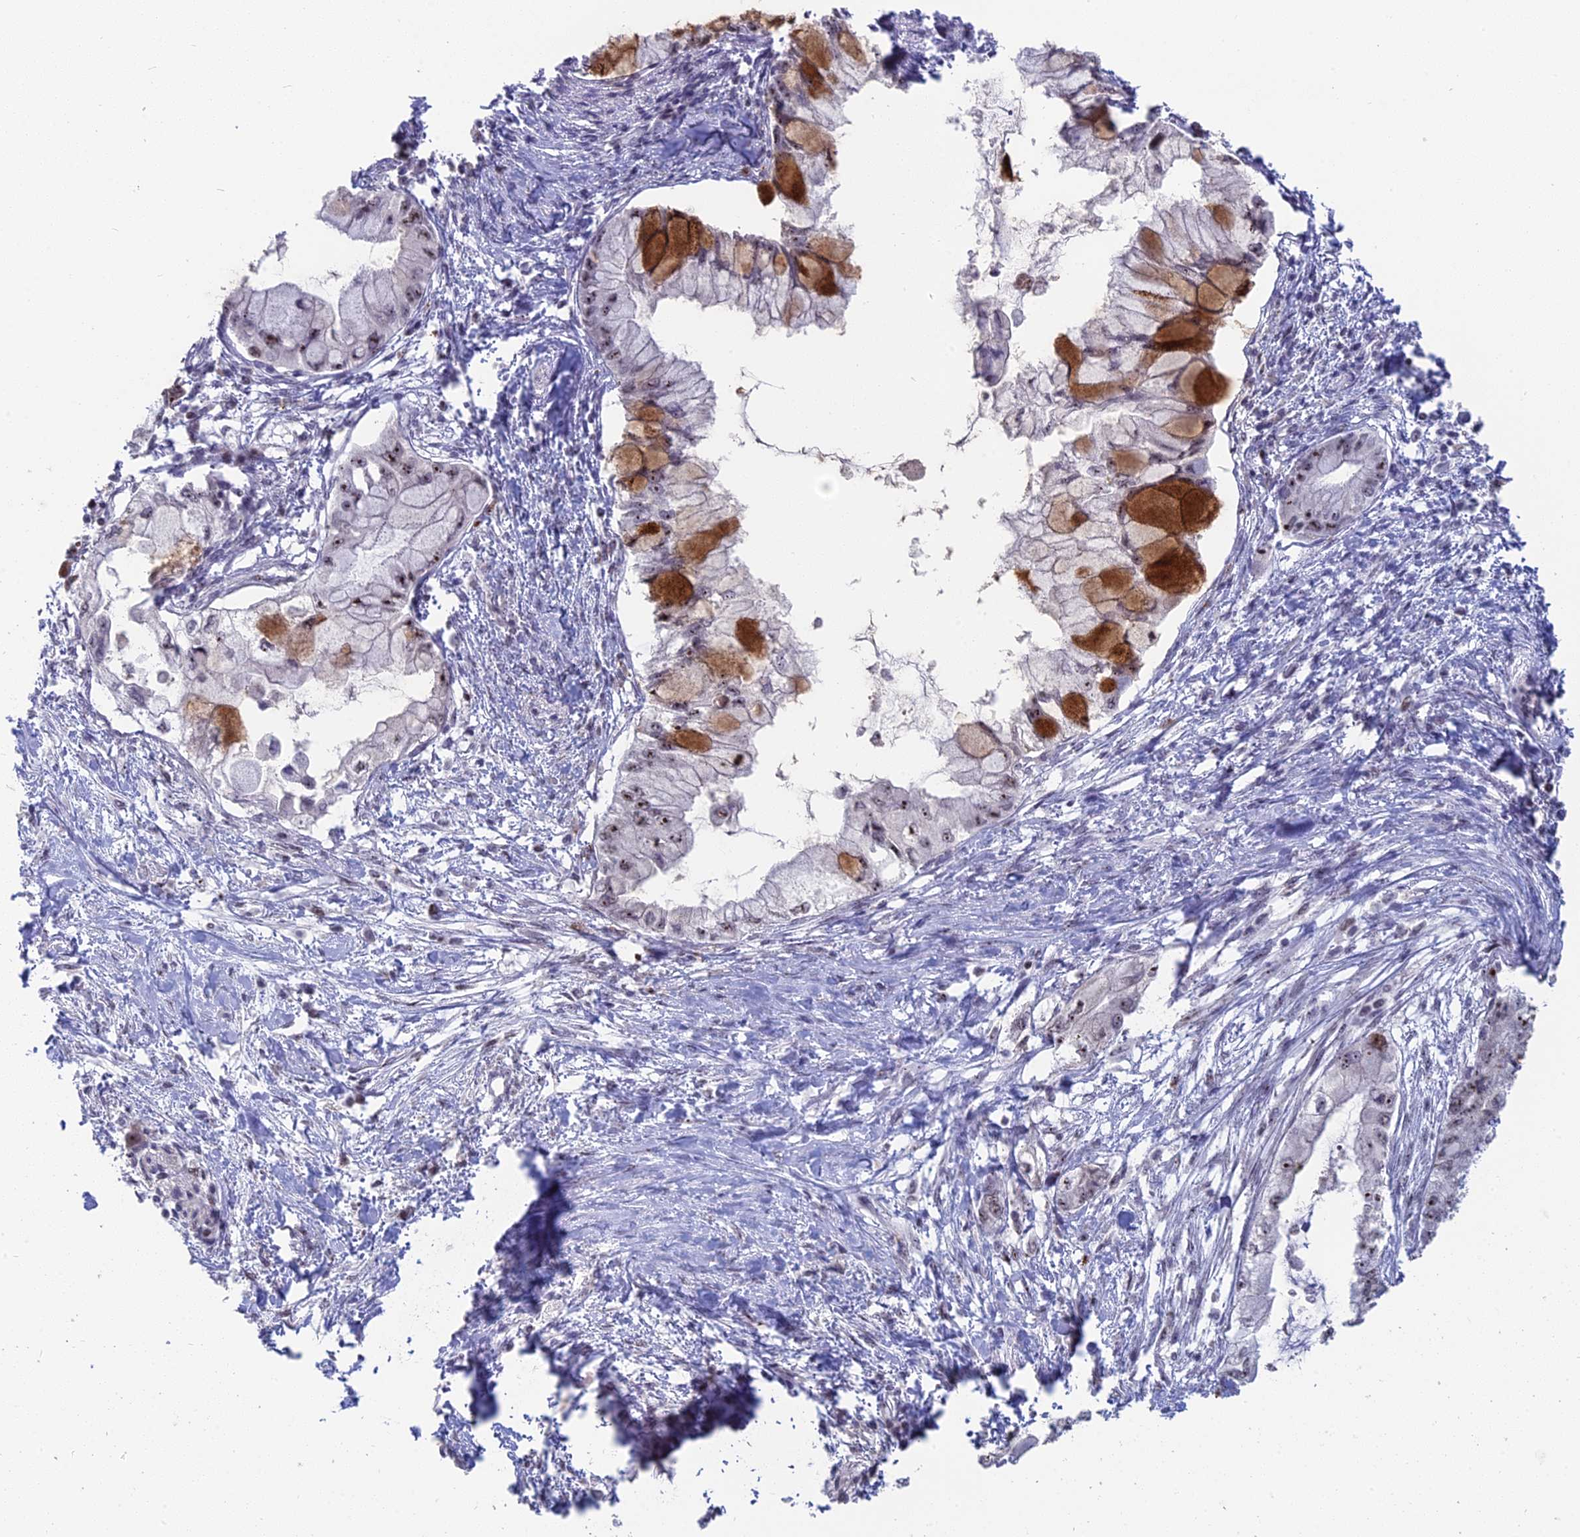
{"staining": {"intensity": "moderate", "quantity": "25%-75%", "location": "cytoplasmic/membranous,nuclear"}, "tissue": "pancreatic cancer", "cell_type": "Tumor cells", "image_type": "cancer", "snomed": [{"axis": "morphology", "description": "Adenocarcinoma, NOS"}, {"axis": "topography", "description": "Pancreas"}], "caption": "Protein expression analysis of pancreatic cancer (adenocarcinoma) exhibits moderate cytoplasmic/membranous and nuclear staining in approximately 25%-75% of tumor cells.", "gene": "FAM131A", "patient": {"sex": "male", "age": 48}}